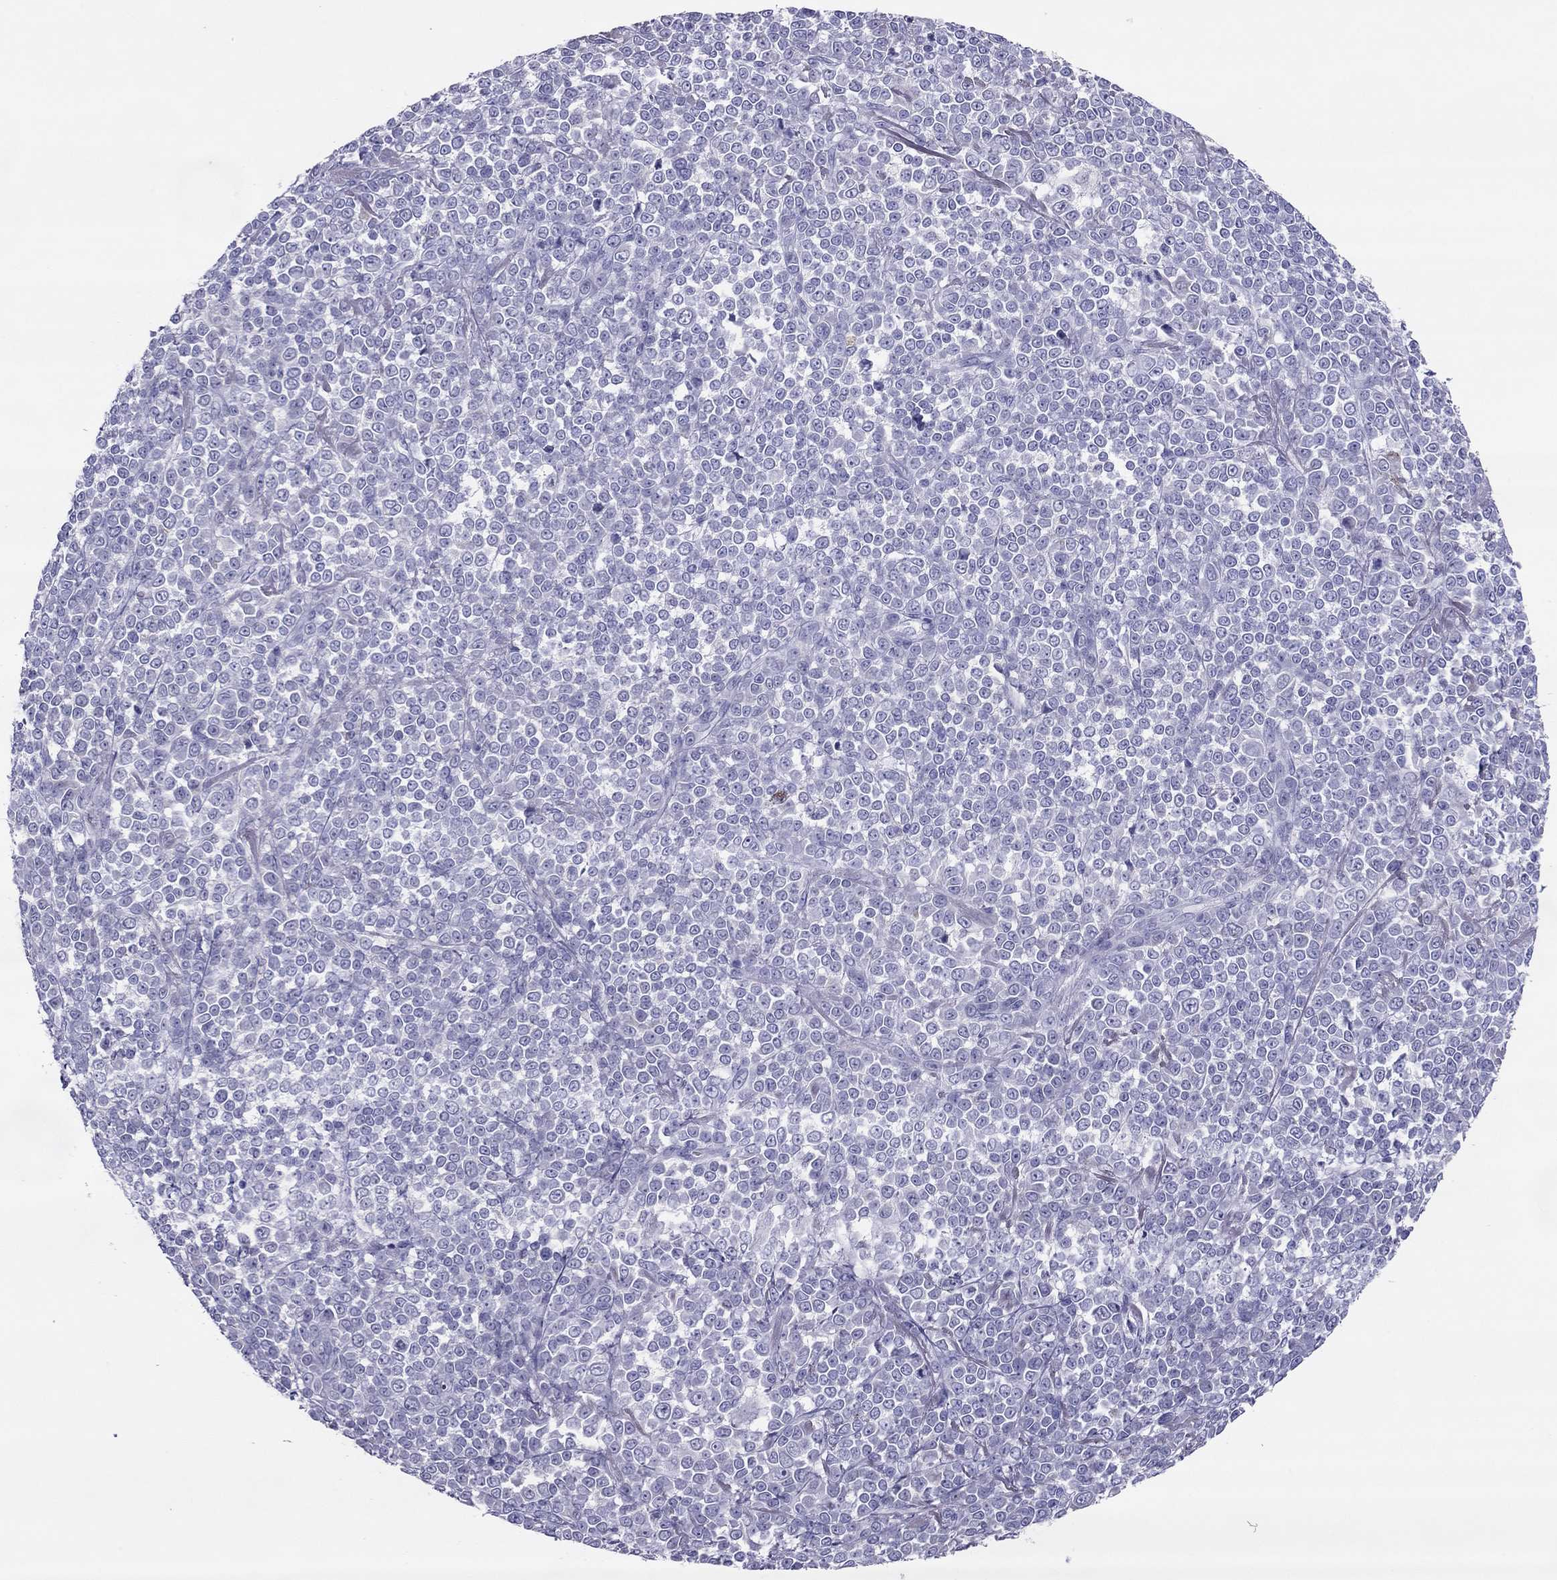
{"staining": {"intensity": "negative", "quantity": "none", "location": "none"}, "tissue": "melanoma", "cell_type": "Tumor cells", "image_type": "cancer", "snomed": [{"axis": "morphology", "description": "Malignant melanoma, NOS"}, {"axis": "topography", "description": "Skin"}], "caption": "Tumor cells are negative for brown protein staining in malignant melanoma. (DAB (3,3'-diaminobenzidine) IHC with hematoxylin counter stain).", "gene": "MAEL", "patient": {"sex": "female", "age": 95}}